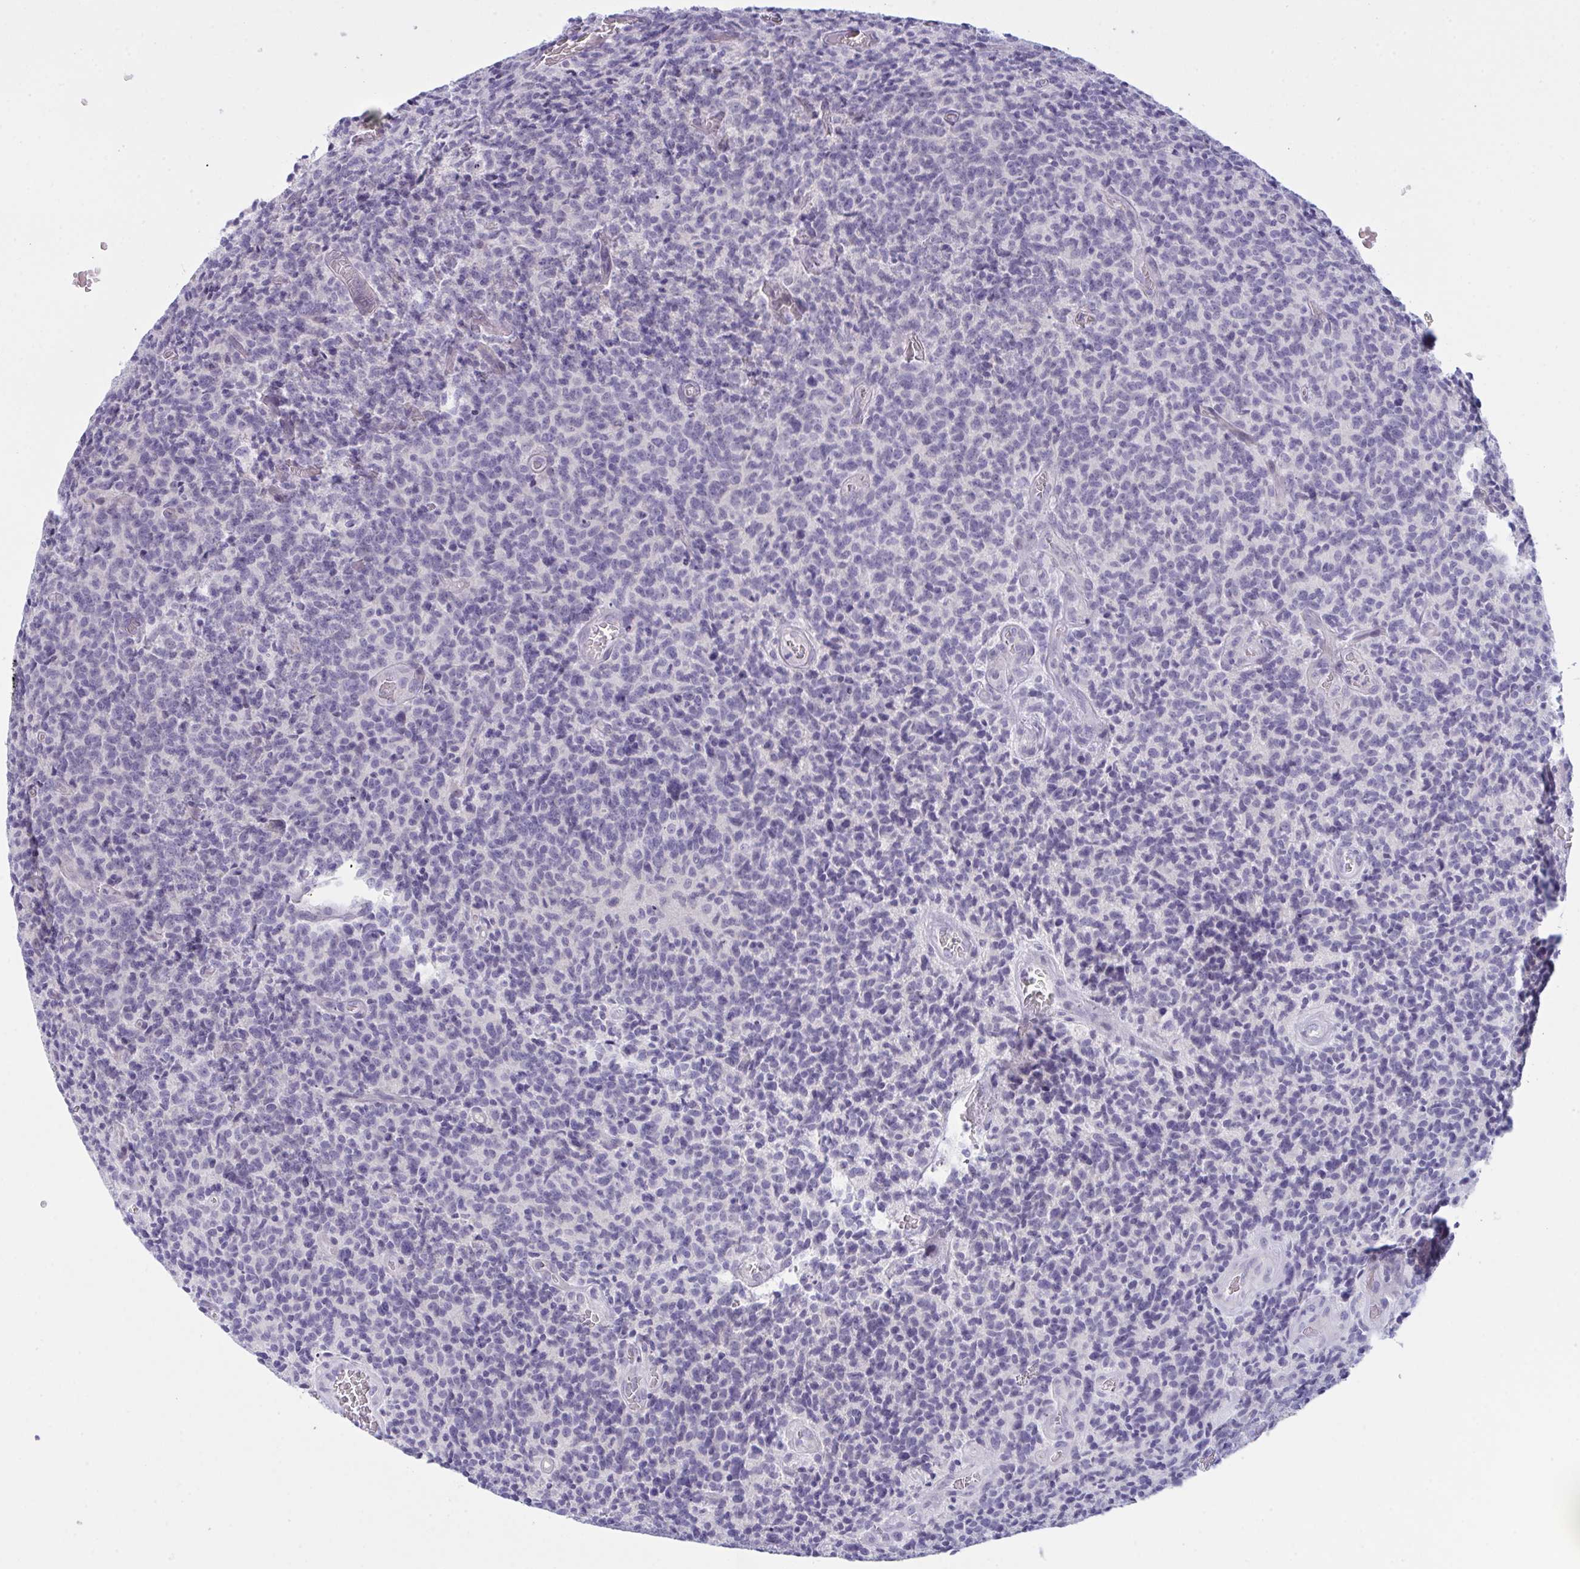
{"staining": {"intensity": "negative", "quantity": "none", "location": "none"}, "tissue": "glioma", "cell_type": "Tumor cells", "image_type": "cancer", "snomed": [{"axis": "morphology", "description": "Glioma, malignant, High grade"}, {"axis": "topography", "description": "Brain"}], "caption": "DAB (3,3'-diaminobenzidine) immunohistochemical staining of malignant glioma (high-grade) shows no significant staining in tumor cells.", "gene": "TENT5D", "patient": {"sex": "male", "age": 76}}